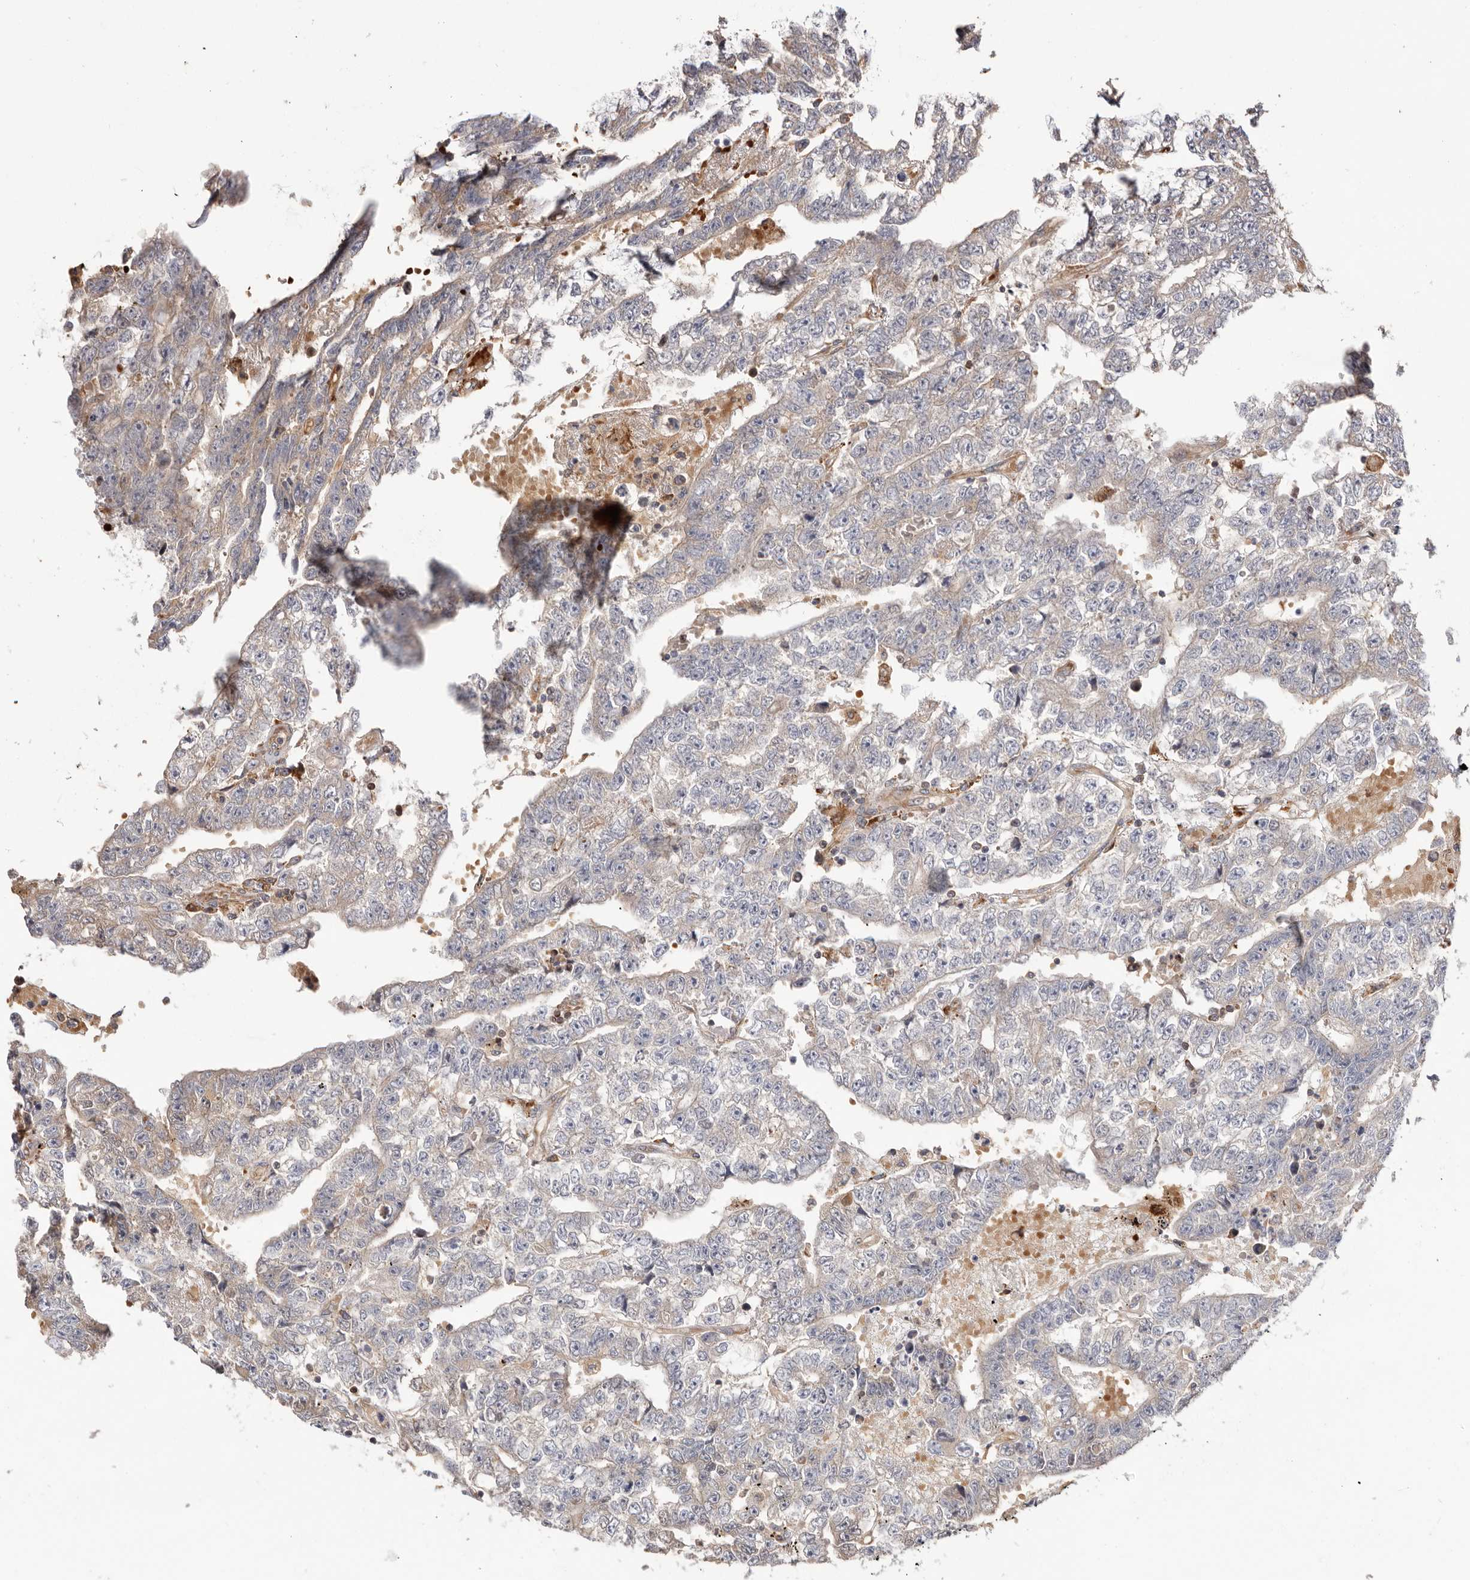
{"staining": {"intensity": "negative", "quantity": "none", "location": "none"}, "tissue": "testis cancer", "cell_type": "Tumor cells", "image_type": "cancer", "snomed": [{"axis": "morphology", "description": "Carcinoma, Embryonal, NOS"}, {"axis": "topography", "description": "Testis"}], "caption": "The photomicrograph reveals no significant staining in tumor cells of embryonal carcinoma (testis).", "gene": "RNF213", "patient": {"sex": "male", "age": 25}}